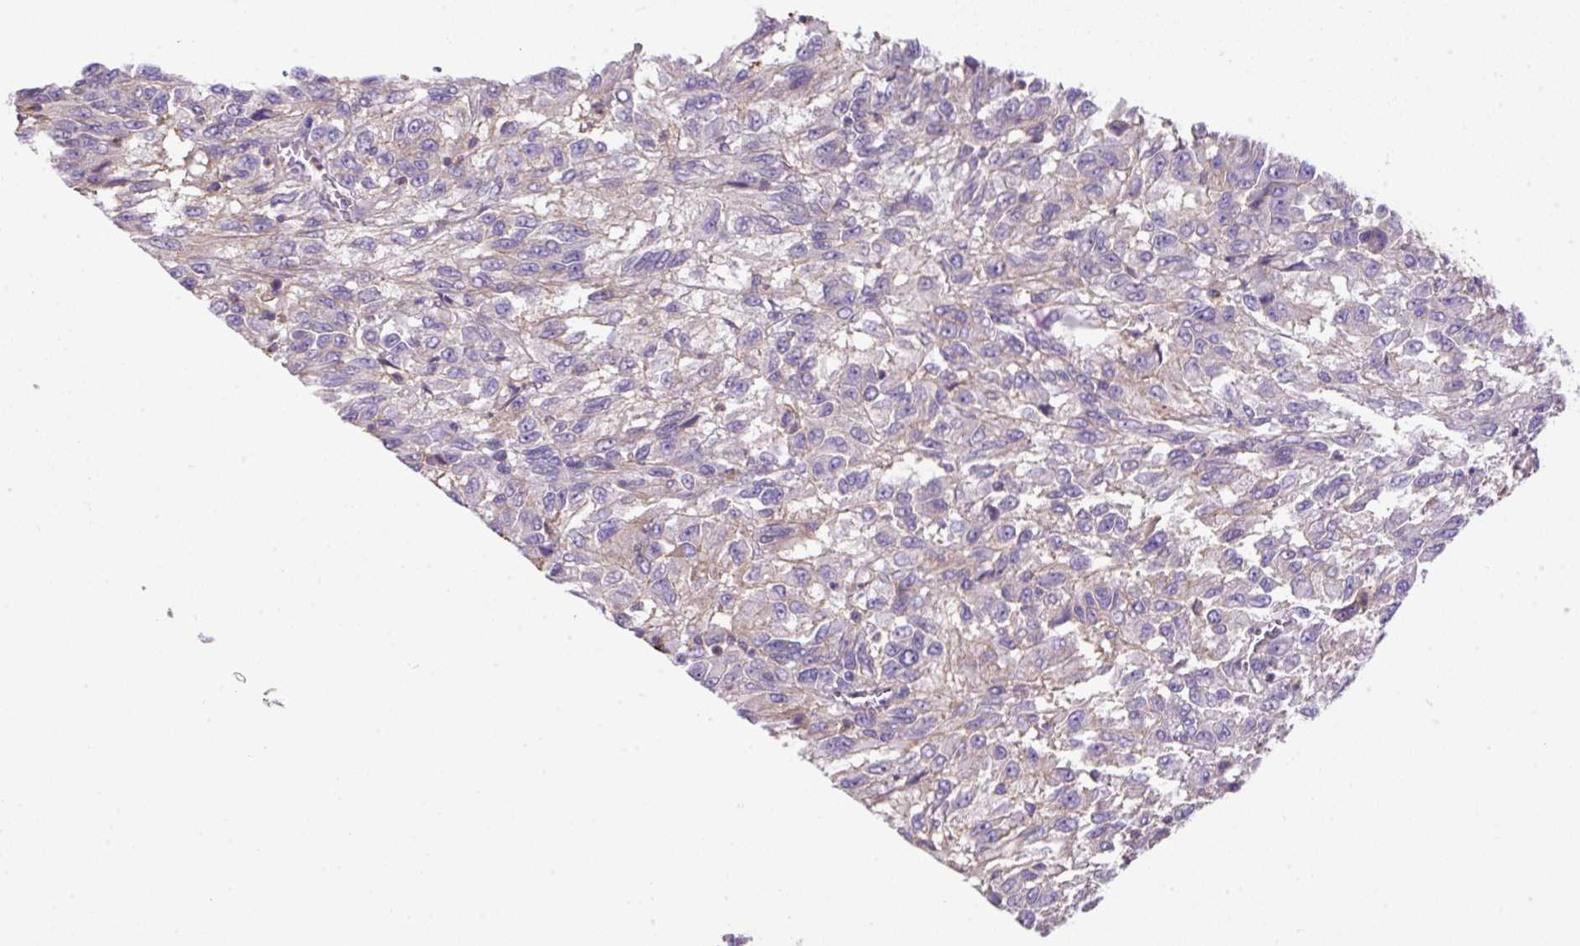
{"staining": {"intensity": "negative", "quantity": "none", "location": "none"}, "tissue": "melanoma", "cell_type": "Tumor cells", "image_type": "cancer", "snomed": [{"axis": "morphology", "description": "Malignant melanoma, Metastatic site"}, {"axis": "topography", "description": "Lung"}], "caption": "The immunohistochemistry (IHC) micrograph has no significant positivity in tumor cells of melanoma tissue. (Stains: DAB (3,3'-diaminobenzidine) immunohistochemistry with hematoxylin counter stain, Microscopy: brightfield microscopy at high magnification).", "gene": "NPTN", "patient": {"sex": "male", "age": 64}}